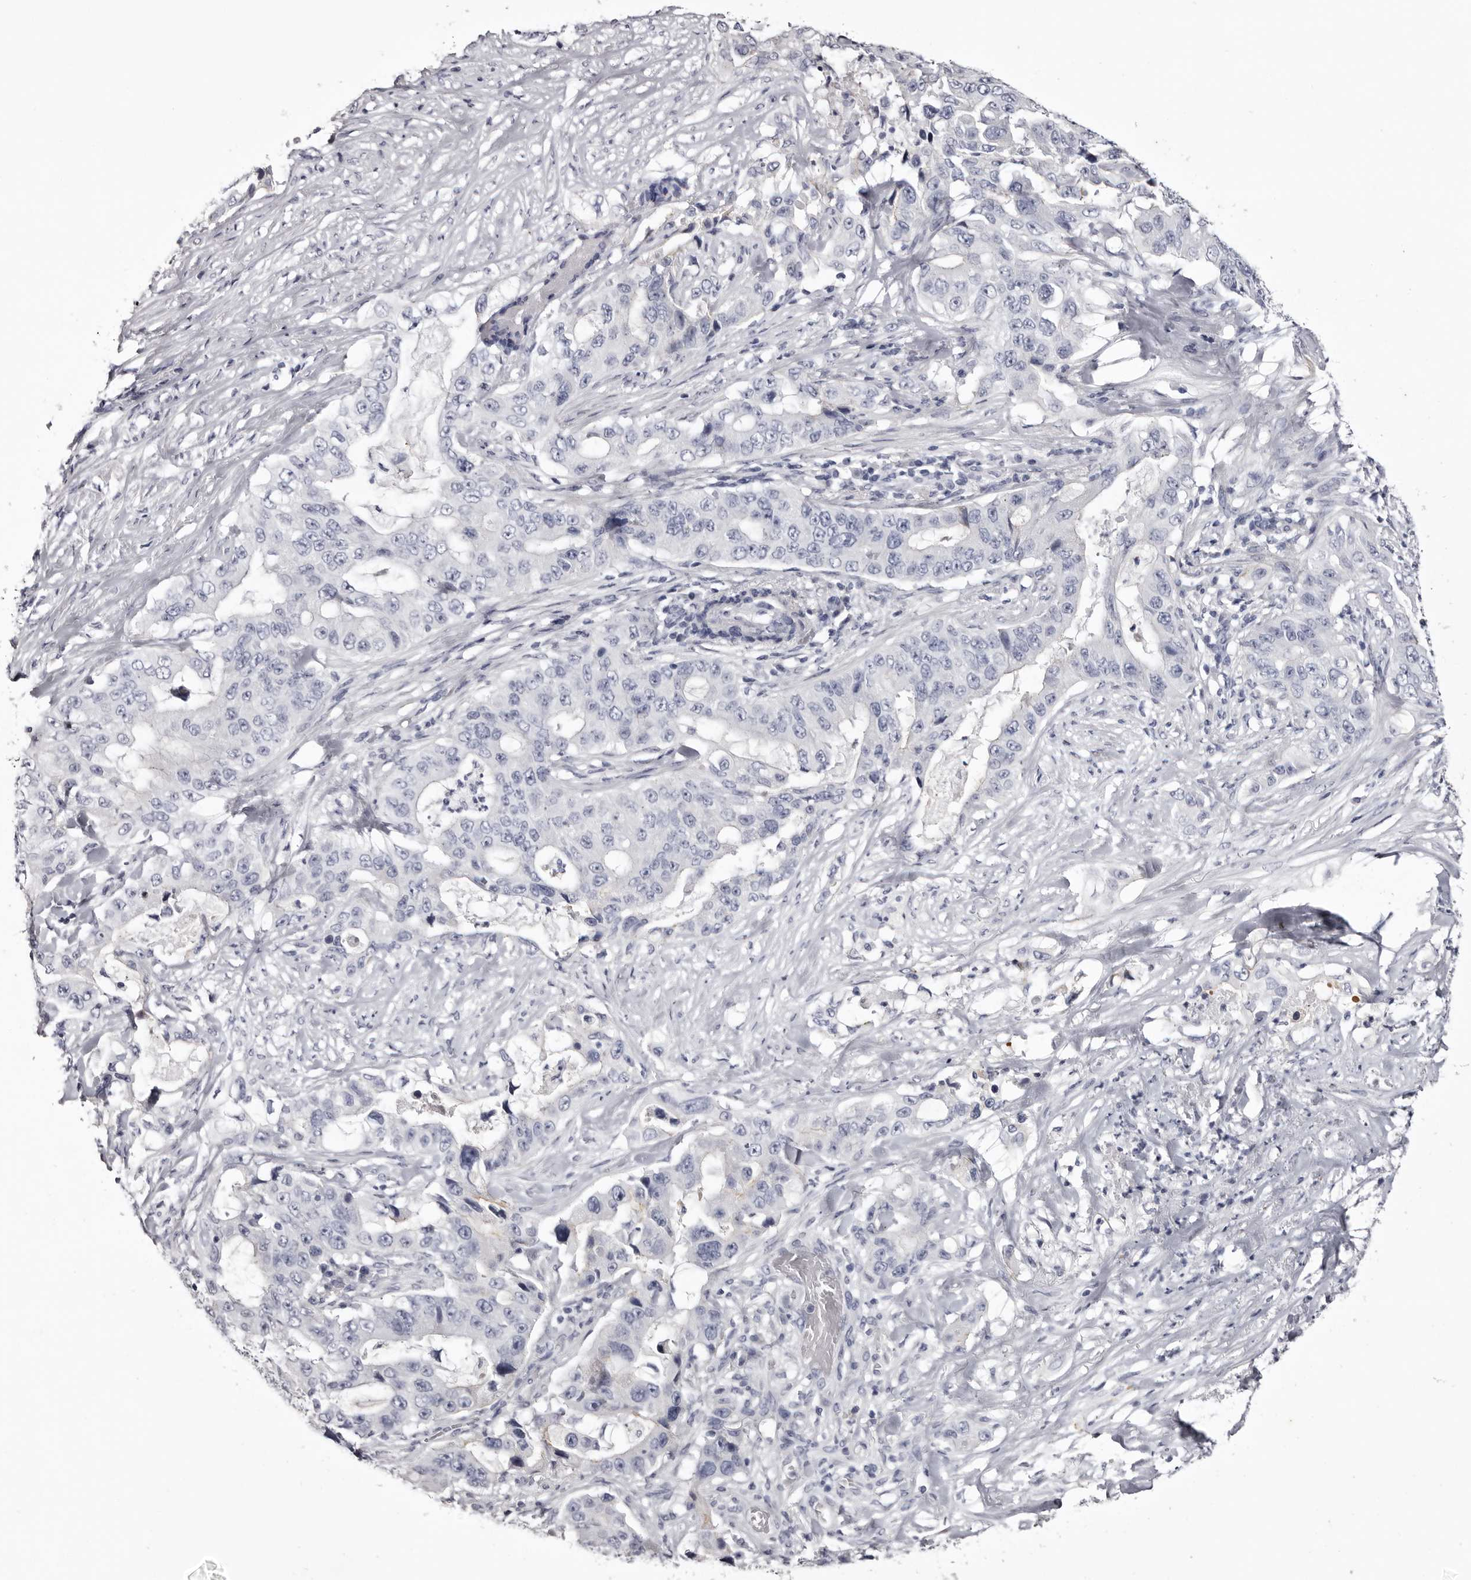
{"staining": {"intensity": "negative", "quantity": "none", "location": "none"}, "tissue": "lung cancer", "cell_type": "Tumor cells", "image_type": "cancer", "snomed": [{"axis": "morphology", "description": "Adenocarcinoma, NOS"}, {"axis": "topography", "description": "Lung"}], "caption": "A high-resolution photomicrograph shows immunohistochemistry (IHC) staining of lung adenocarcinoma, which shows no significant positivity in tumor cells. The staining was performed using DAB to visualize the protein expression in brown, while the nuclei were stained in blue with hematoxylin (Magnification: 20x).", "gene": "CA6", "patient": {"sex": "female", "age": 51}}